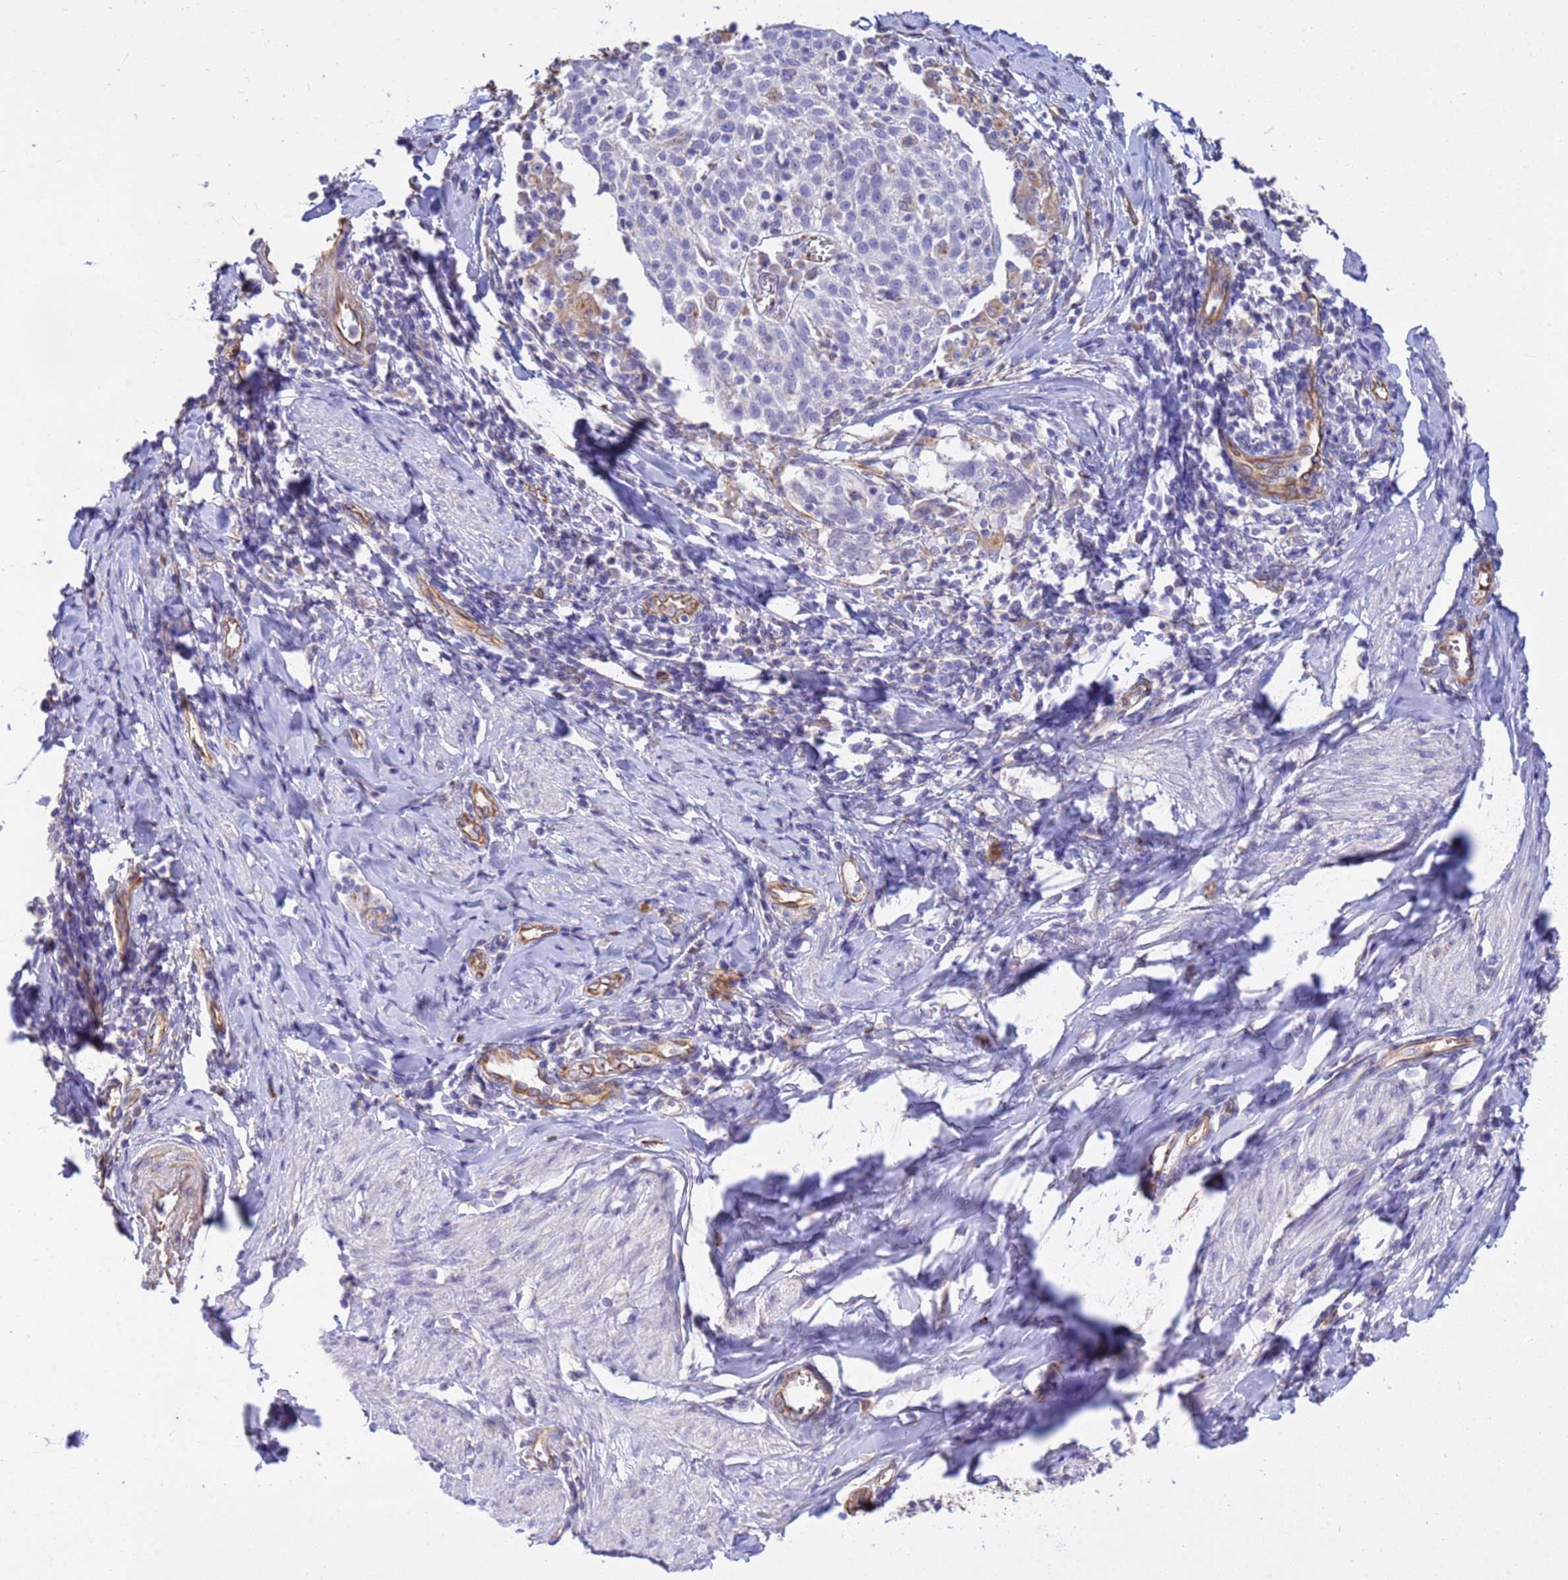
{"staining": {"intensity": "negative", "quantity": "none", "location": "none"}, "tissue": "cervical cancer", "cell_type": "Tumor cells", "image_type": "cancer", "snomed": [{"axis": "morphology", "description": "Squamous cell carcinoma, NOS"}, {"axis": "topography", "description": "Cervix"}], "caption": "Immunohistochemical staining of human cervical squamous cell carcinoma displays no significant staining in tumor cells.", "gene": "TCEAL3", "patient": {"sex": "female", "age": 52}}